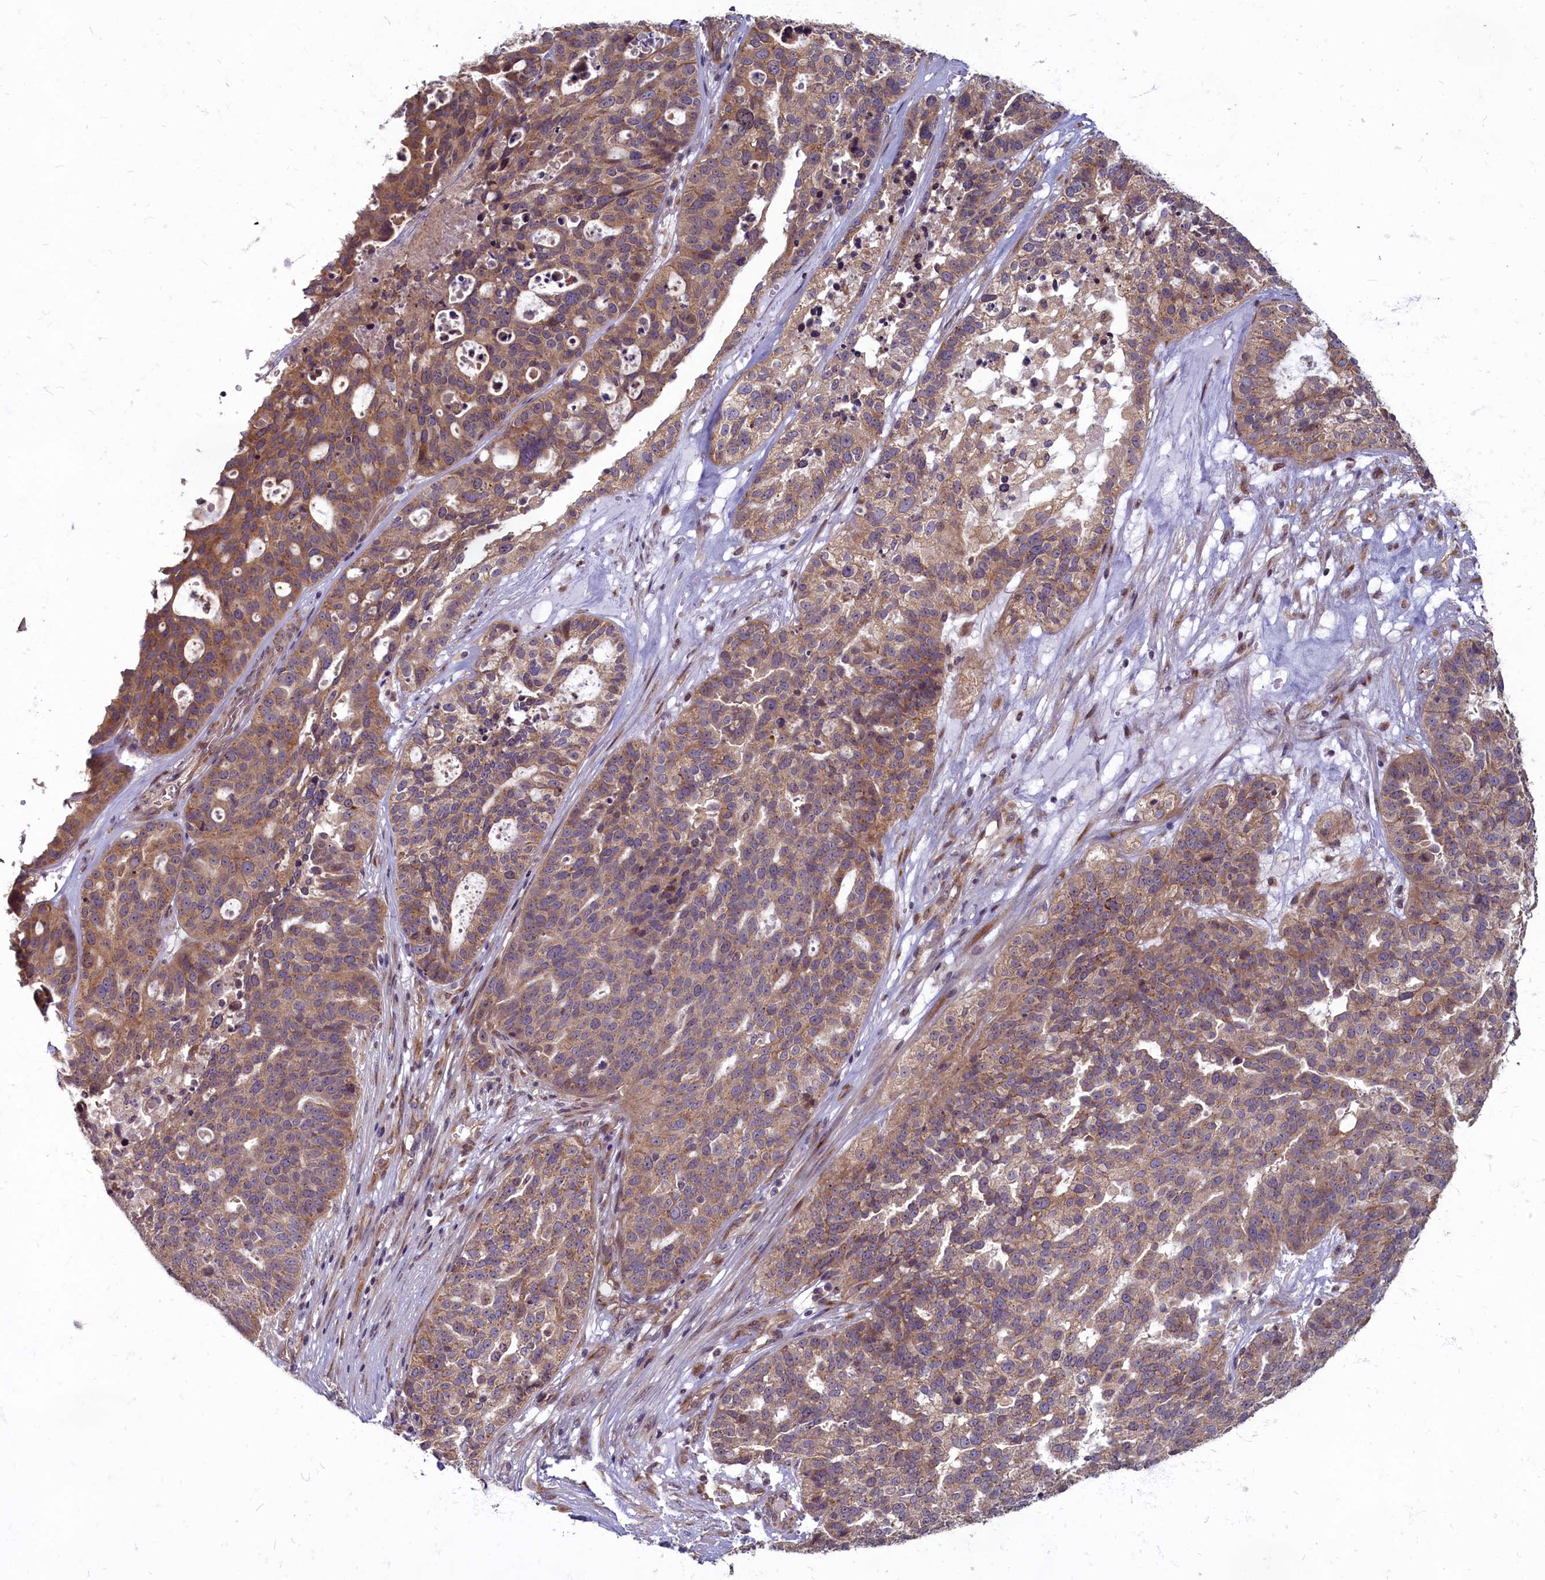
{"staining": {"intensity": "moderate", "quantity": ">75%", "location": "cytoplasmic/membranous"}, "tissue": "ovarian cancer", "cell_type": "Tumor cells", "image_type": "cancer", "snomed": [{"axis": "morphology", "description": "Cystadenocarcinoma, serous, NOS"}, {"axis": "topography", "description": "Ovary"}], "caption": "The image displays a brown stain indicating the presence of a protein in the cytoplasmic/membranous of tumor cells in serous cystadenocarcinoma (ovarian).", "gene": "MYCBP", "patient": {"sex": "female", "age": 59}}